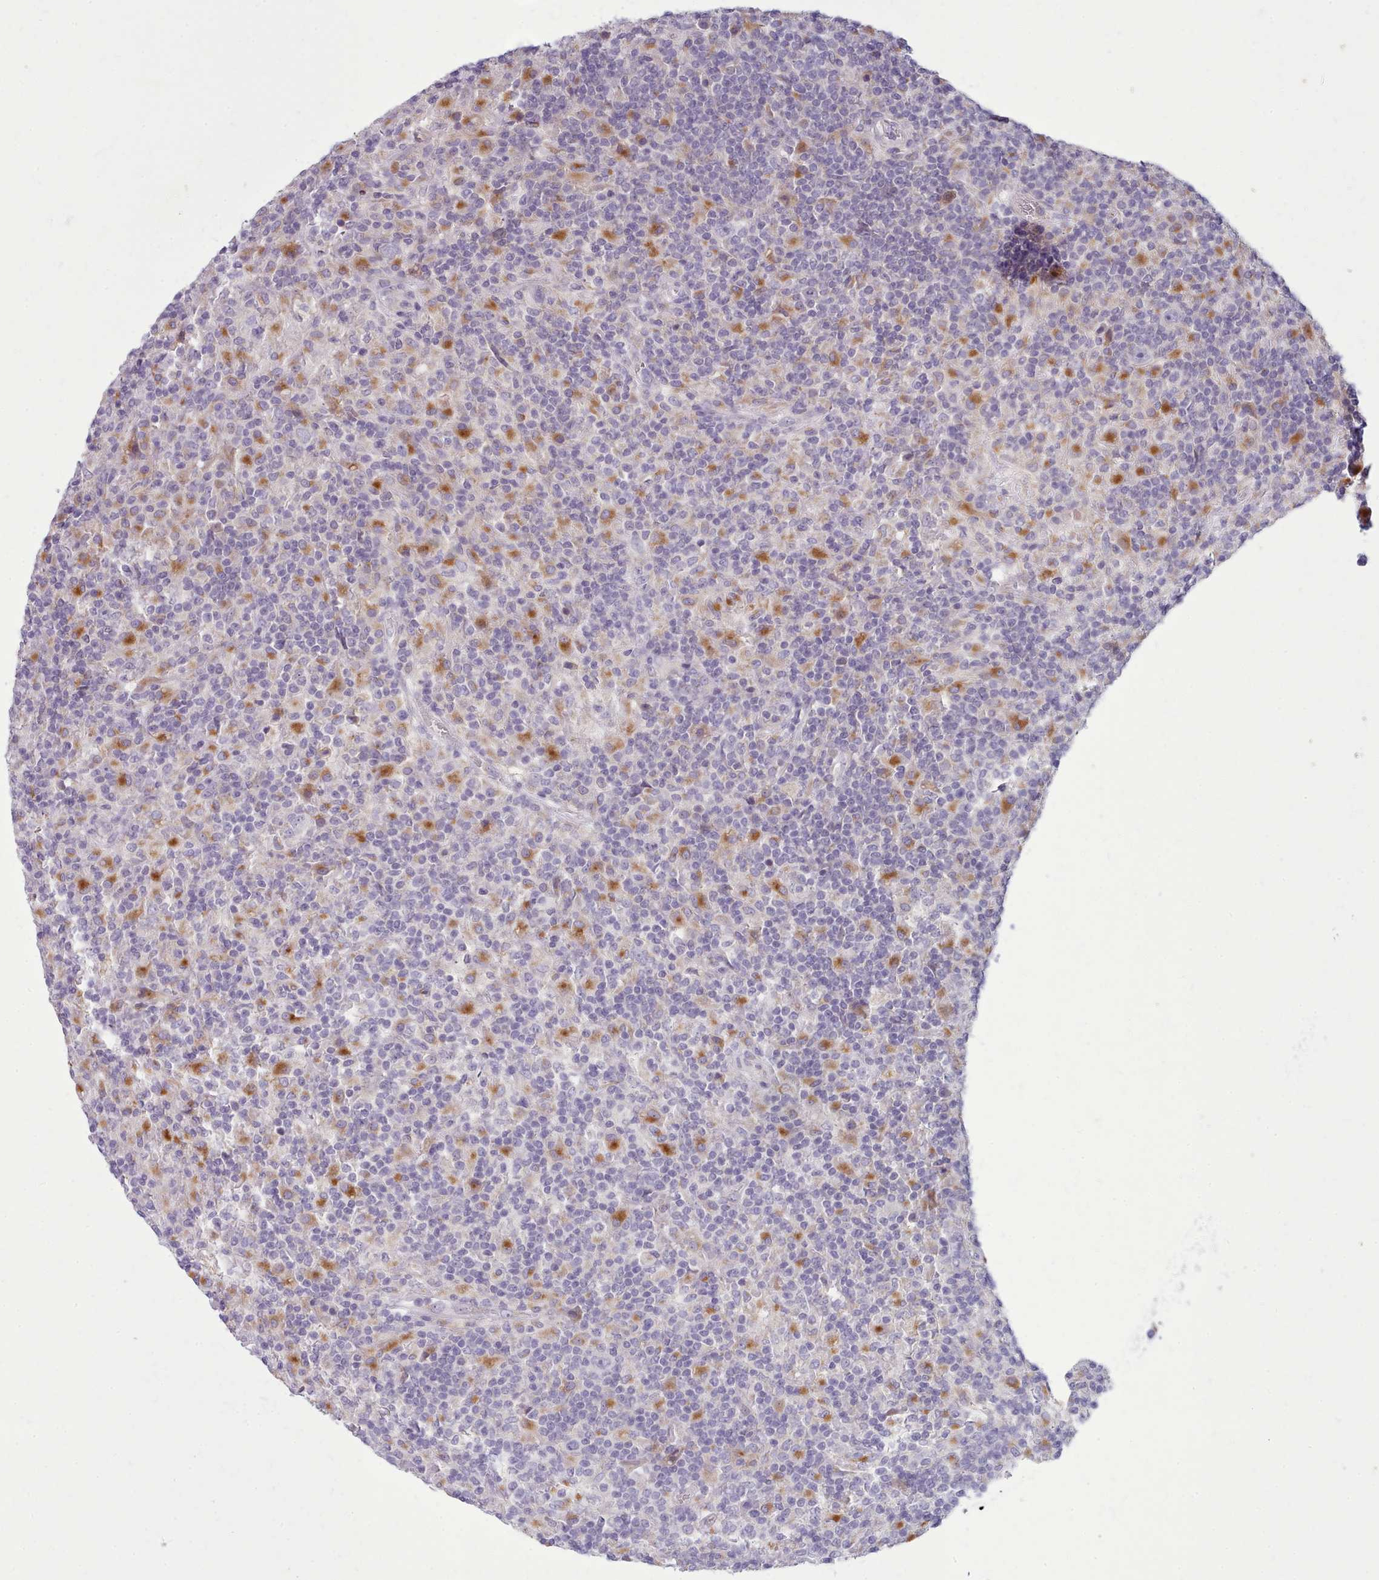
{"staining": {"intensity": "negative", "quantity": "none", "location": "none"}, "tissue": "lymphoma", "cell_type": "Tumor cells", "image_type": "cancer", "snomed": [{"axis": "morphology", "description": "Hodgkin's disease, NOS"}, {"axis": "topography", "description": "Lymph node"}], "caption": "Micrograph shows no protein staining in tumor cells of lymphoma tissue. Brightfield microscopy of immunohistochemistry (IHC) stained with DAB (brown) and hematoxylin (blue), captured at high magnification.", "gene": "MYRFL", "patient": {"sex": "male", "age": 70}}